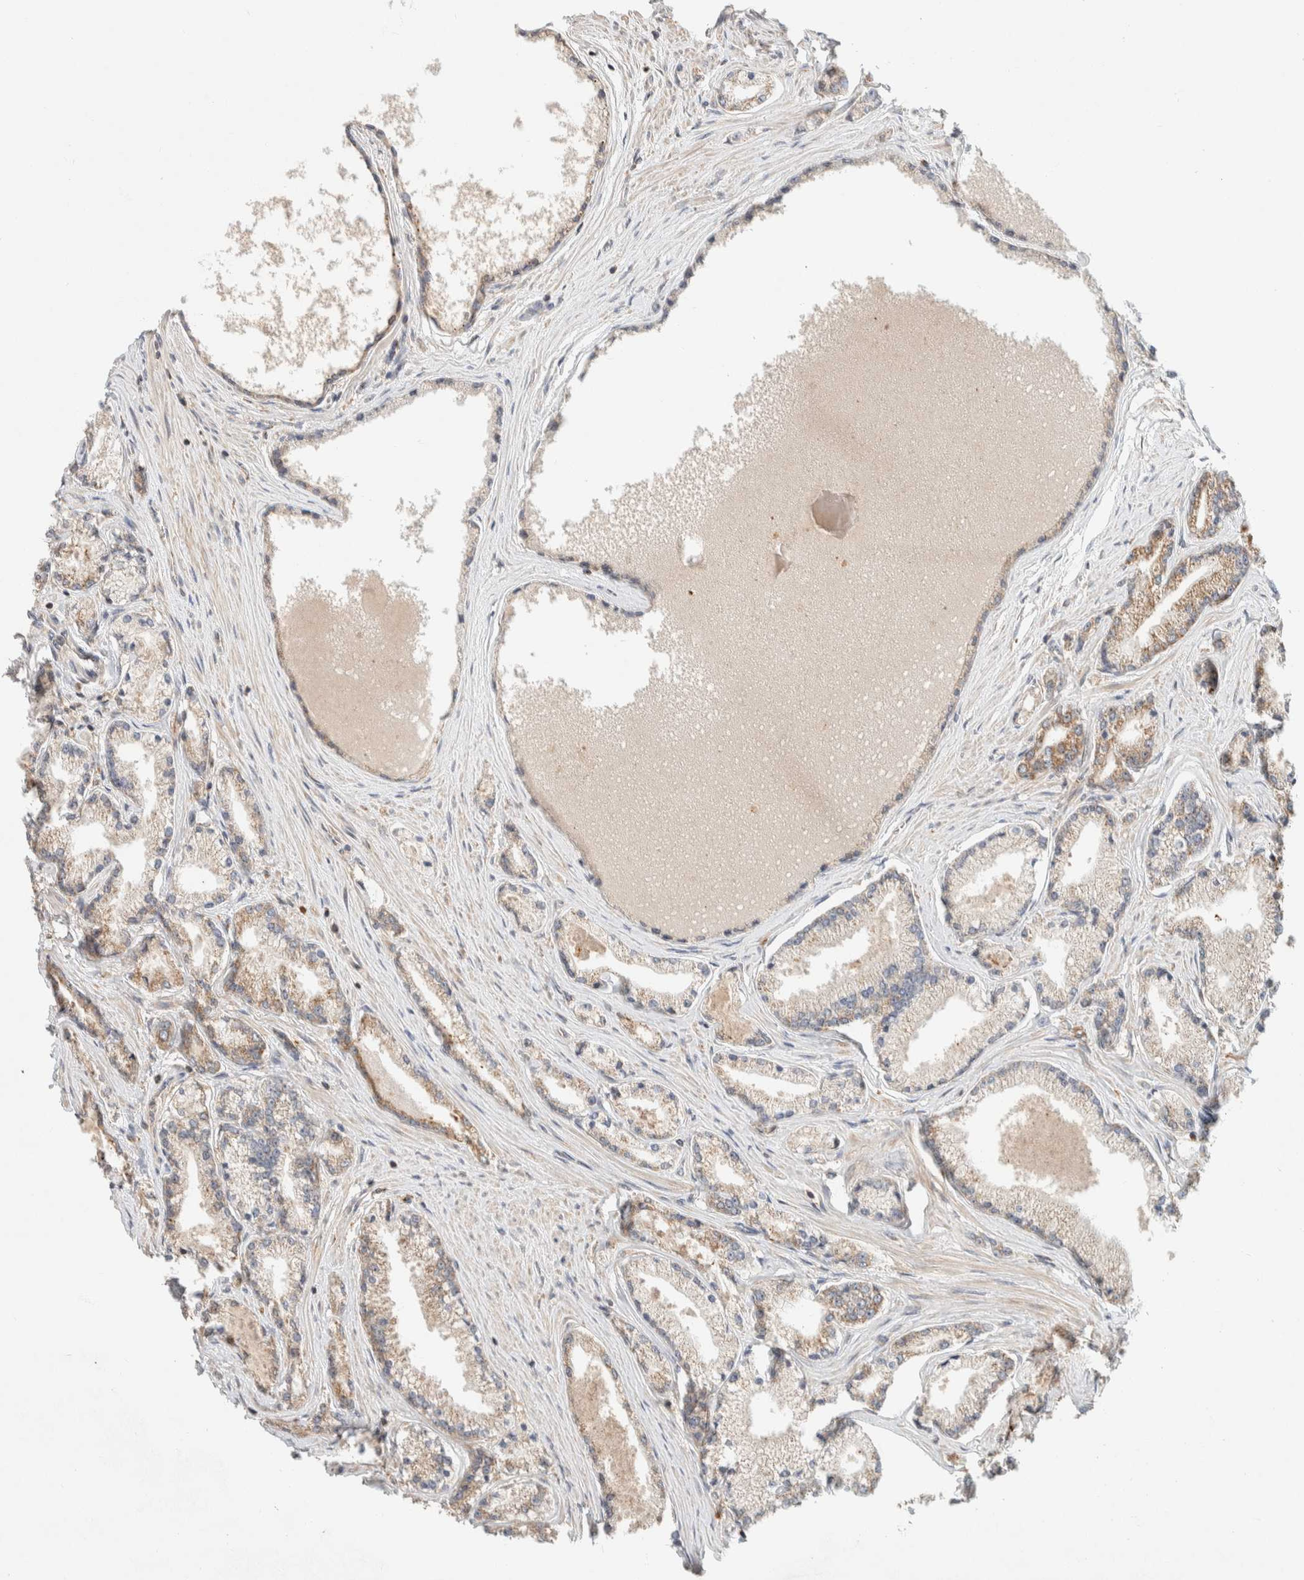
{"staining": {"intensity": "weak", "quantity": ">75%", "location": "cytoplasmic/membranous"}, "tissue": "prostate cancer", "cell_type": "Tumor cells", "image_type": "cancer", "snomed": [{"axis": "morphology", "description": "Adenocarcinoma, High grade"}, {"axis": "topography", "description": "Prostate"}], "caption": "Immunohistochemistry (DAB) staining of adenocarcinoma (high-grade) (prostate) reveals weak cytoplasmic/membranous protein positivity in about >75% of tumor cells.", "gene": "KIF9", "patient": {"sex": "male", "age": 71}}